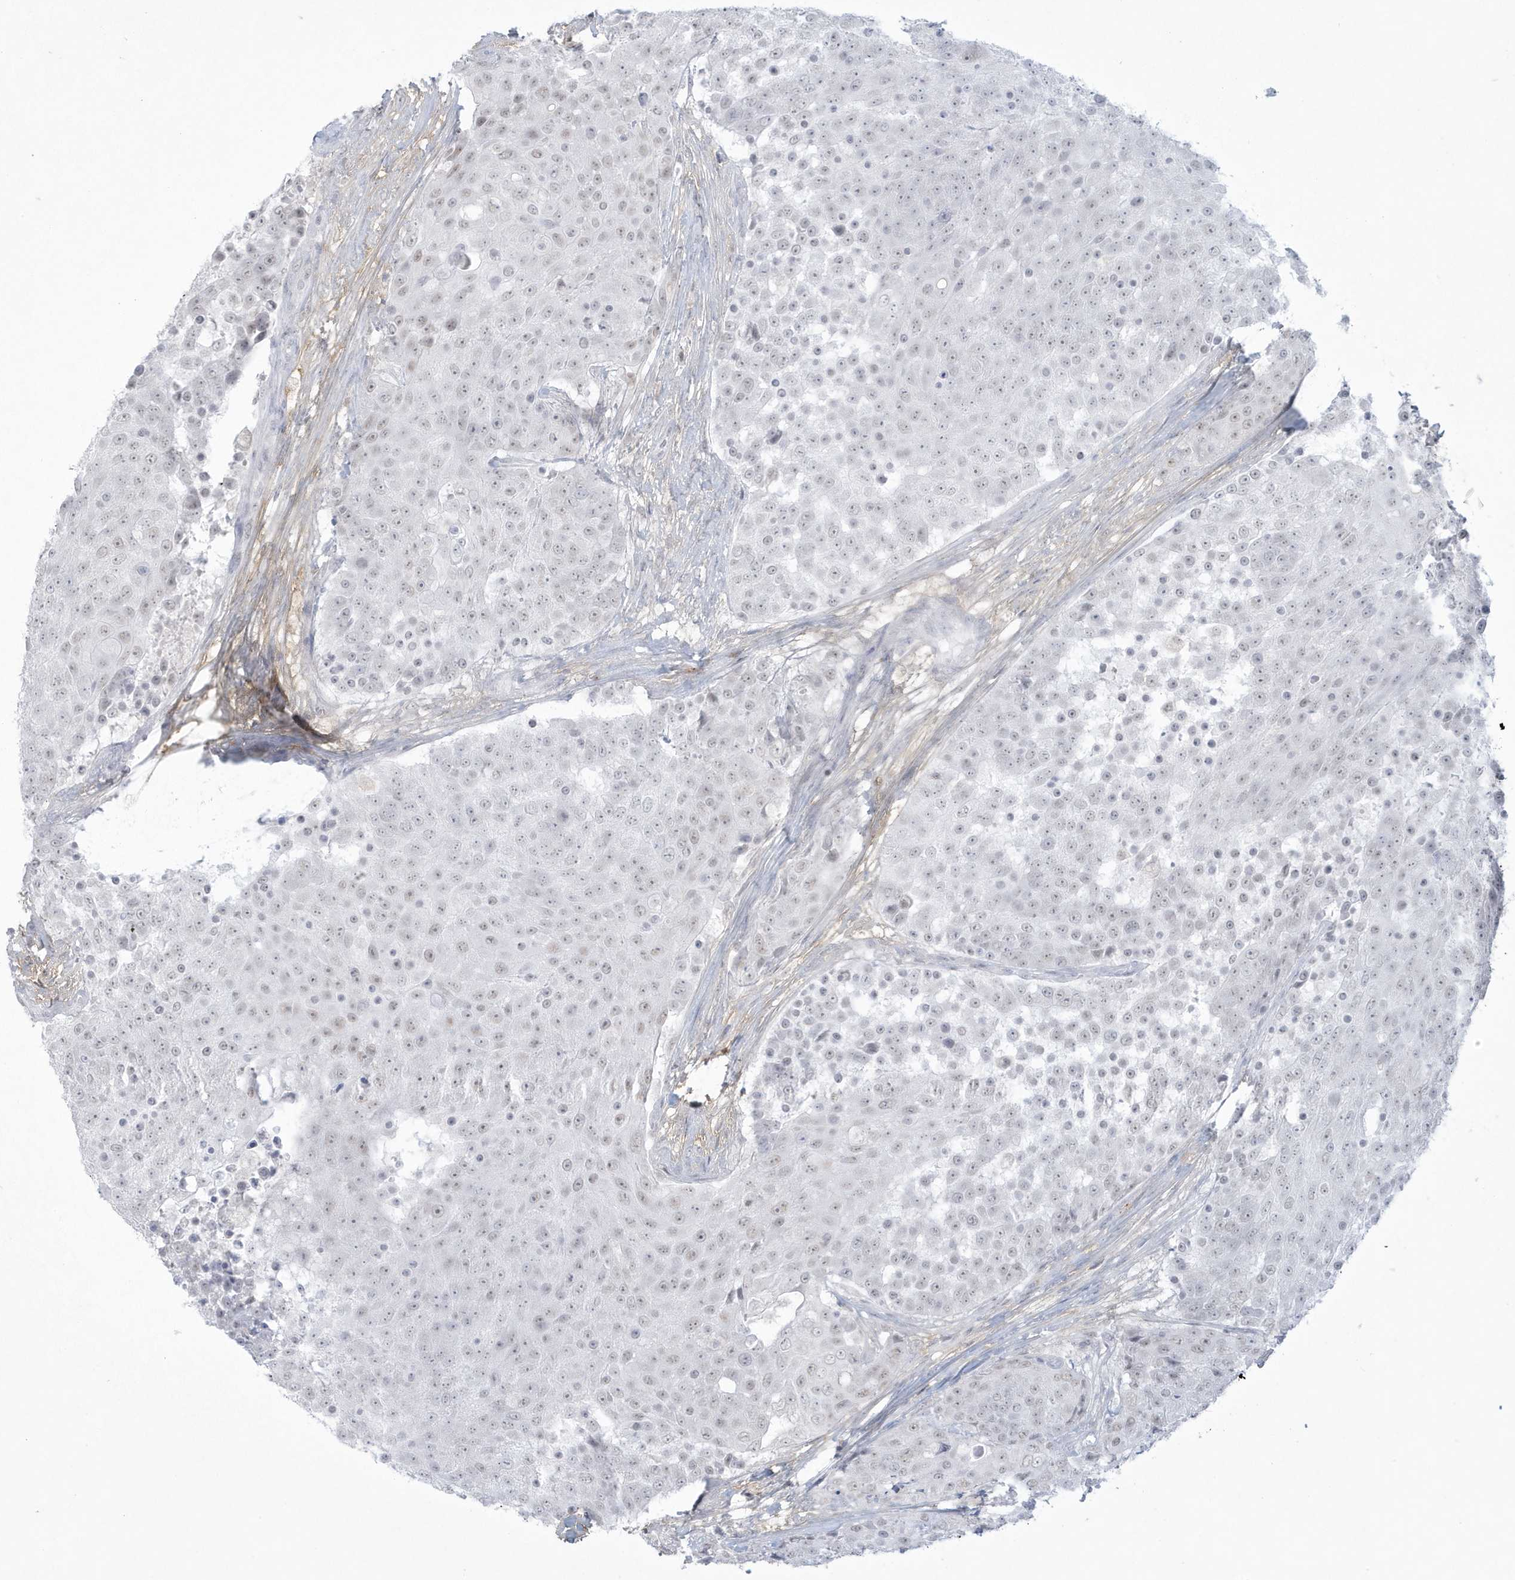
{"staining": {"intensity": "weak", "quantity": "25%-75%", "location": "nuclear"}, "tissue": "urothelial cancer", "cell_type": "Tumor cells", "image_type": "cancer", "snomed": [{"axis": "morphology", "description": "Urothelial carcinoma, High grade"}, {"axis": "topography", "description": "Urinary bladder"}], "caption": "An IHC micrograph of tumor tissue is shown. Protein staining in brown labels weak nuclear positivity in urothelial carcinoma (high-grade) within tumor cells. The staining was performed using DAB, with brown indicating positive protein expression. Nuclei are stained blue with hematoxylin.", "gene": "HERC6", "patient": {"sex": "female", "age": 63}}